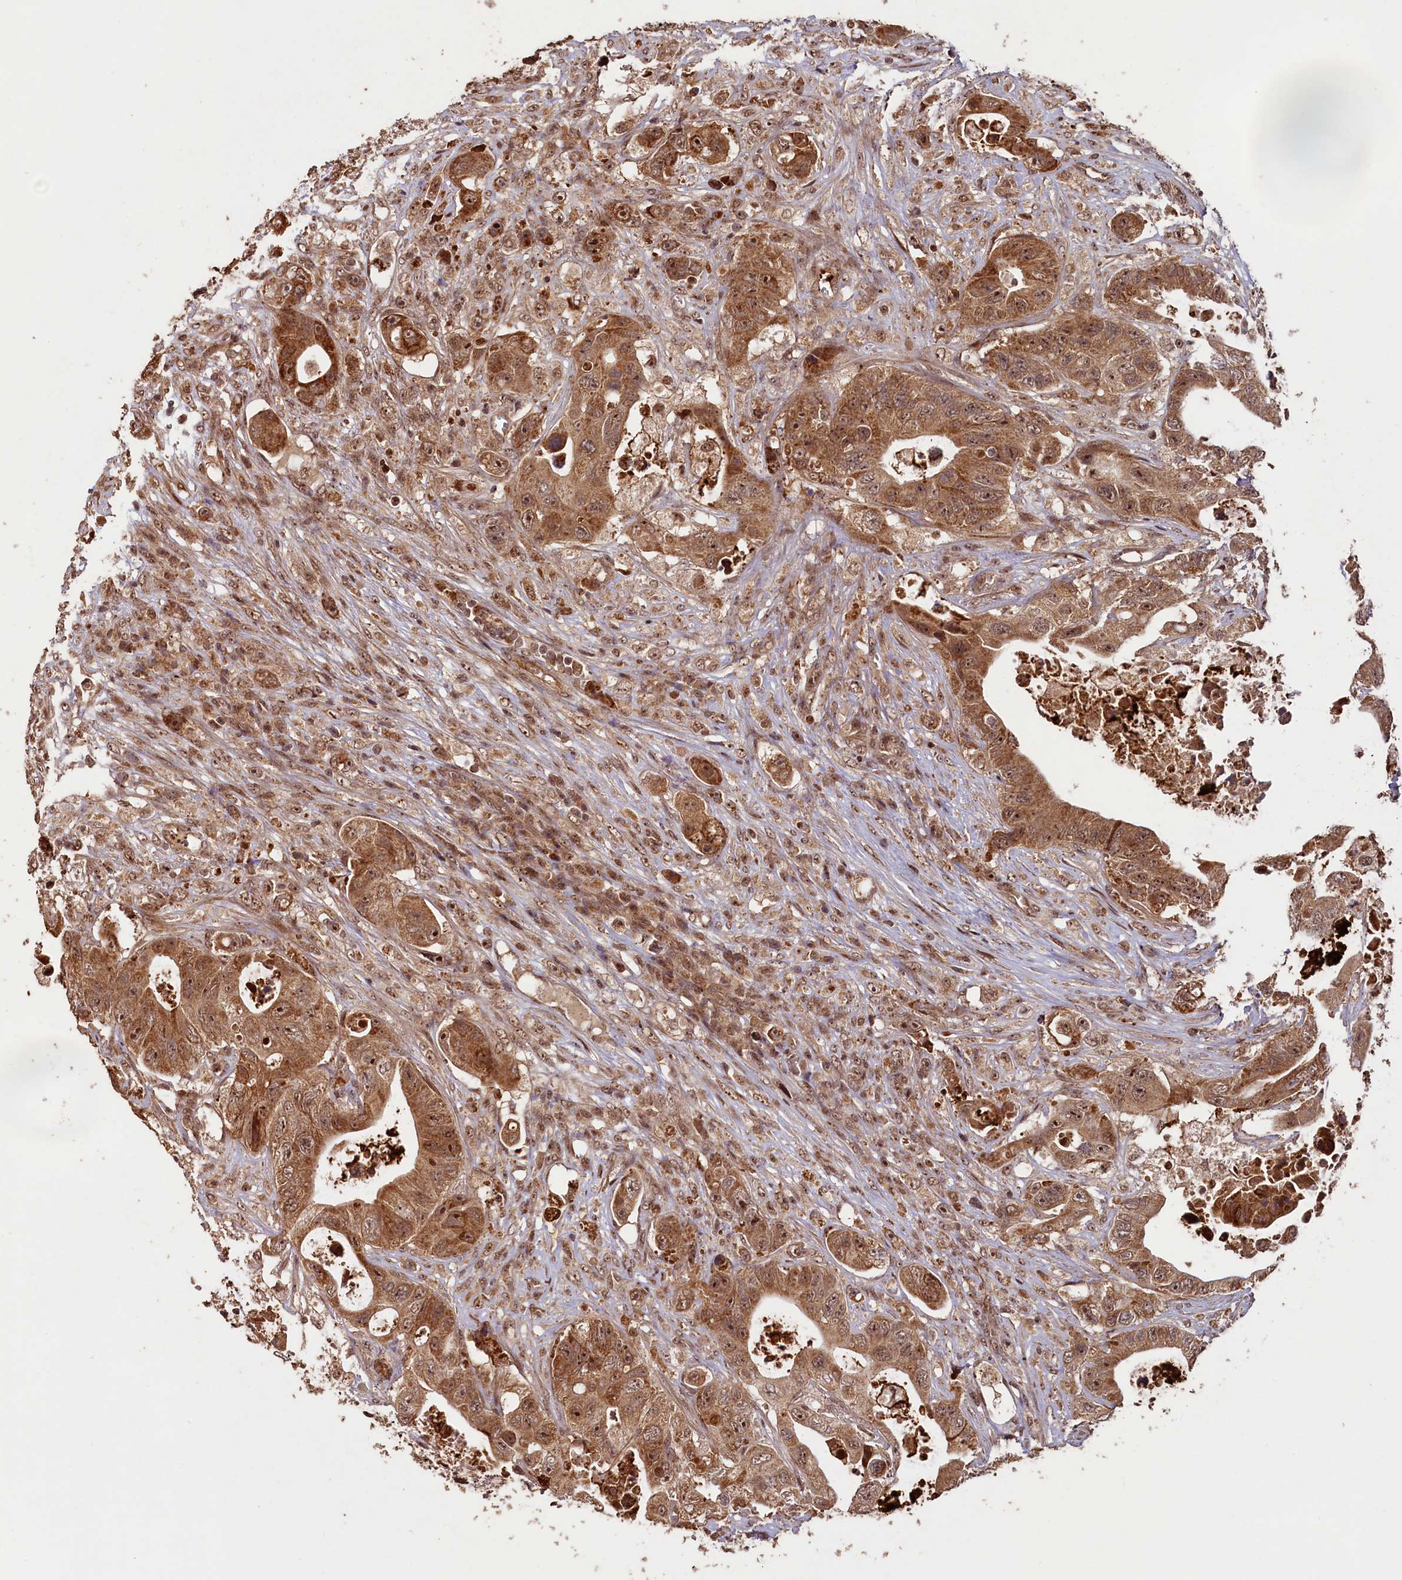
{"staining": {"intensity": "moderate", "quantity": ">75%", "location": "cytoplasmic/membranous,nuclear"}, "tissue": "colorectal cancer", "cell_type": "Tumor cells", "image_type": "cancer", "snomed": [{"axis": "morphology", "description": "Adenocarcinoma, NOS"}, {"axis": "topography", "description": "Colon"}], "caption": "Colorectal cancer (adenocarcinoma) was stained to show a protein in brown. There is medium levels of moderate cytoplasmic/membranous and nuclear expression in approximately >75% of tumor cells.", "gene": "SHPRH", "patient": {"sex": "female", "age": 46}}